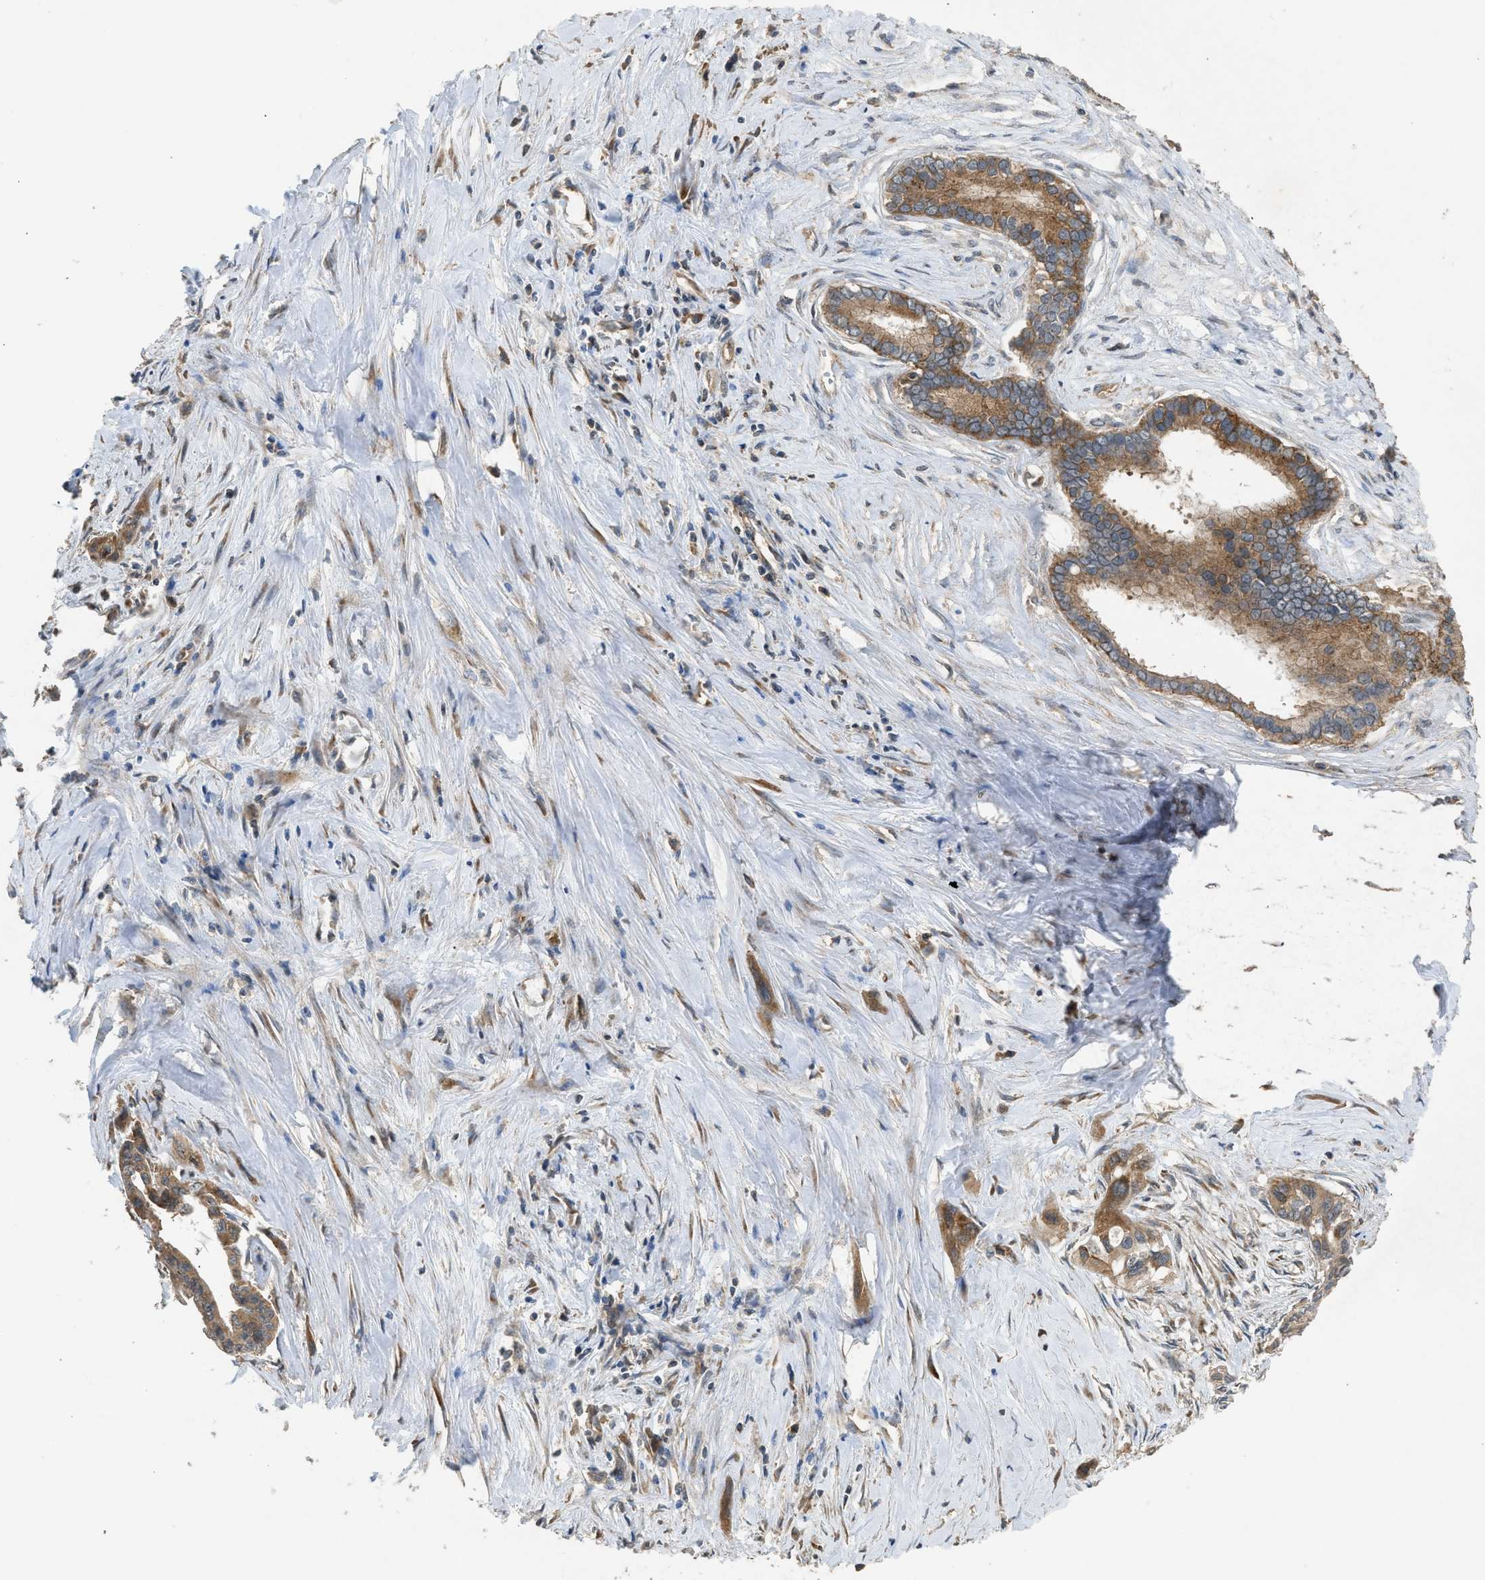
{"staining": {"intensity": "moderate", "quantity": ">75%", "location": "cytoplasmic/membranous"}, "tissue": "pancreatic cancer", "cell_type": "Tumor cells", "image_type": "cancer", "snomed": [{"axis": "morphology", "description": "Adenocarcinoma, NOS"}, {"axis": "topography", "description": "Pancreas"}], "caption": "DAB immunohistochemical staining of adenocarcinoma (pancreatic) demonstrates moderate cytoplasmic/membranous protein staining in approximately >75% of tumor cells.", "gene": "HIP1R", "patient": {"sex": "male", "age": 73}}